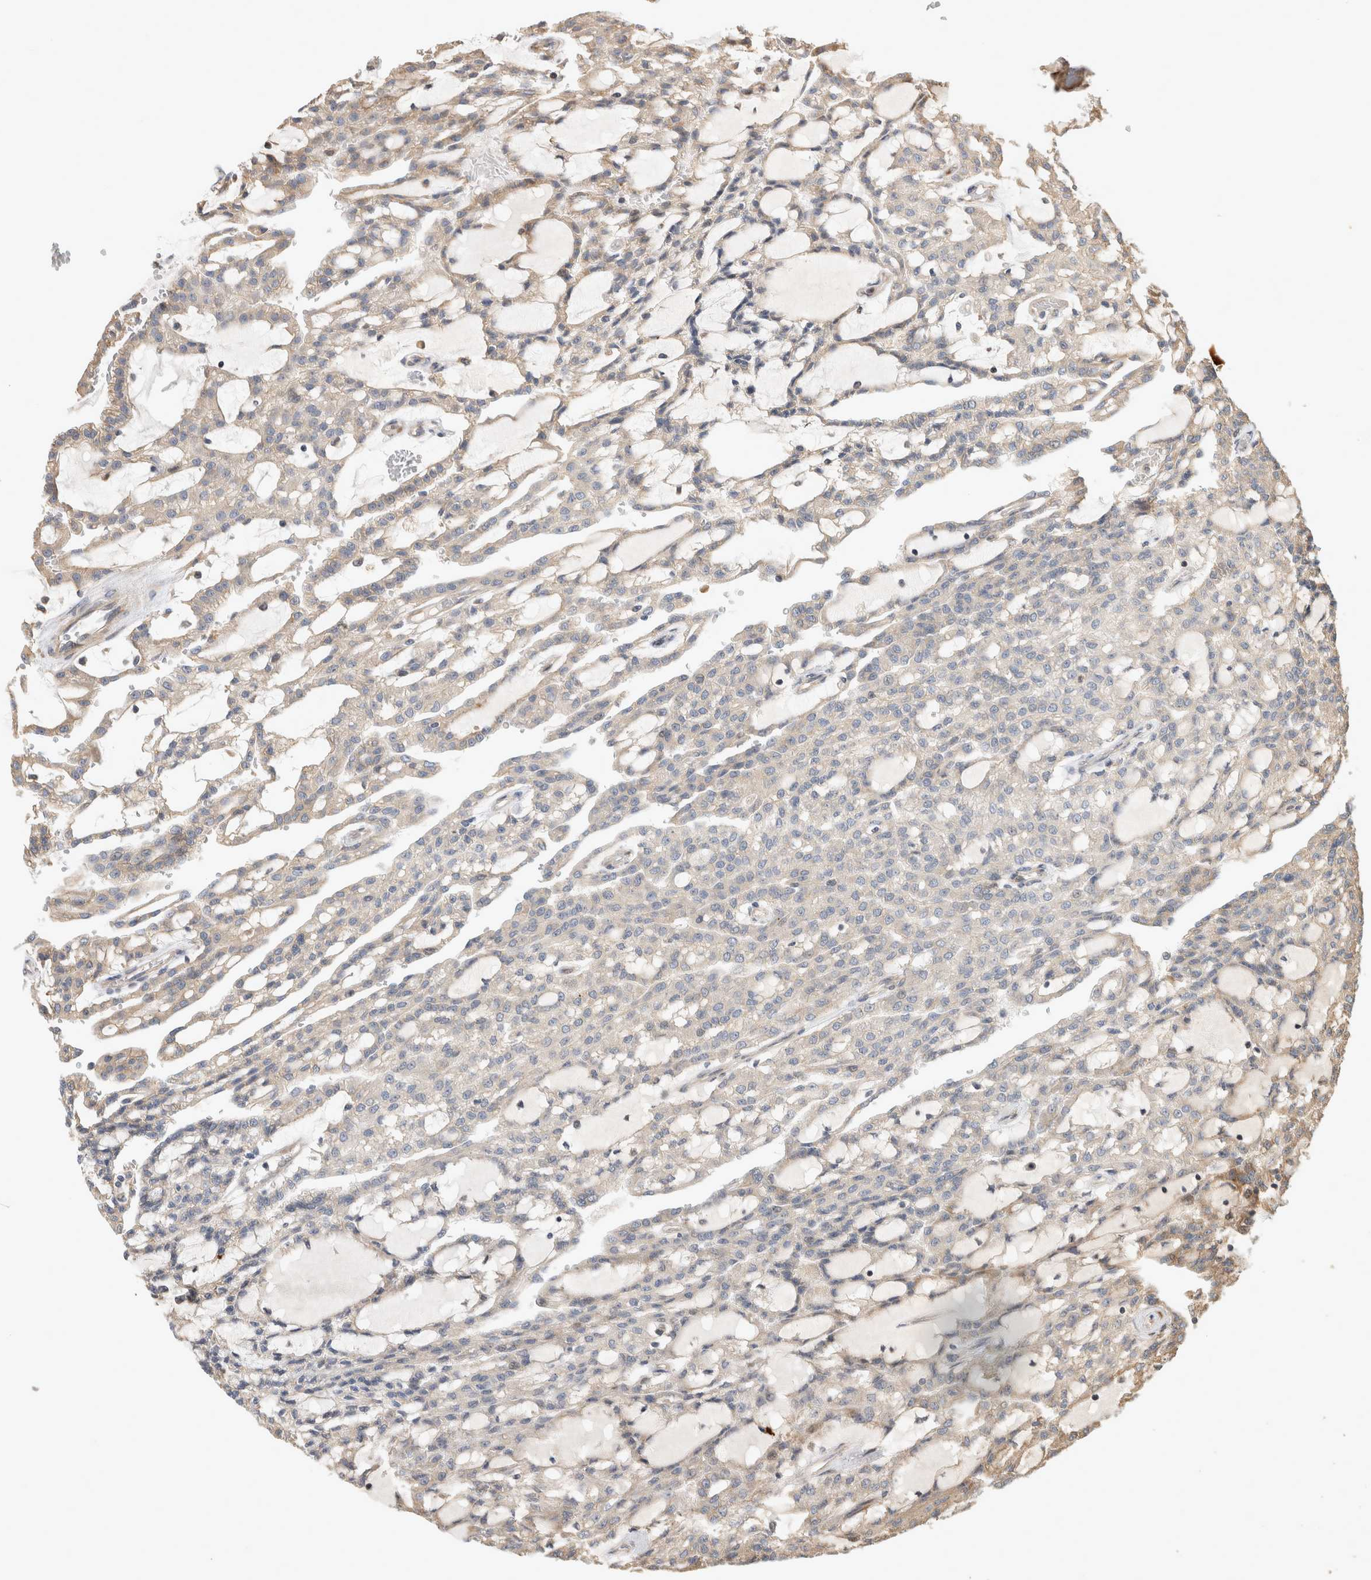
{"staining": {"intensity": "weak", "quantity": "<25%", "location": "cytoplasmic/membranous"}, "tissue": "renal cancer", "cell_type": "Tumor cells", "image_type": "cancer", "snomed": [{"axis": "morphology", "description": "Adenocarcinoma, NOS"}, {"axis": "topography", "description": "Kidney"}], "caption": "An IHC image of renal adenocarcinoma is shown. There is no staining in tumor cells of renal adenocarcinoma.", "gene": "PCDHB15", "patient": {"sex": "male", "age": 63}}